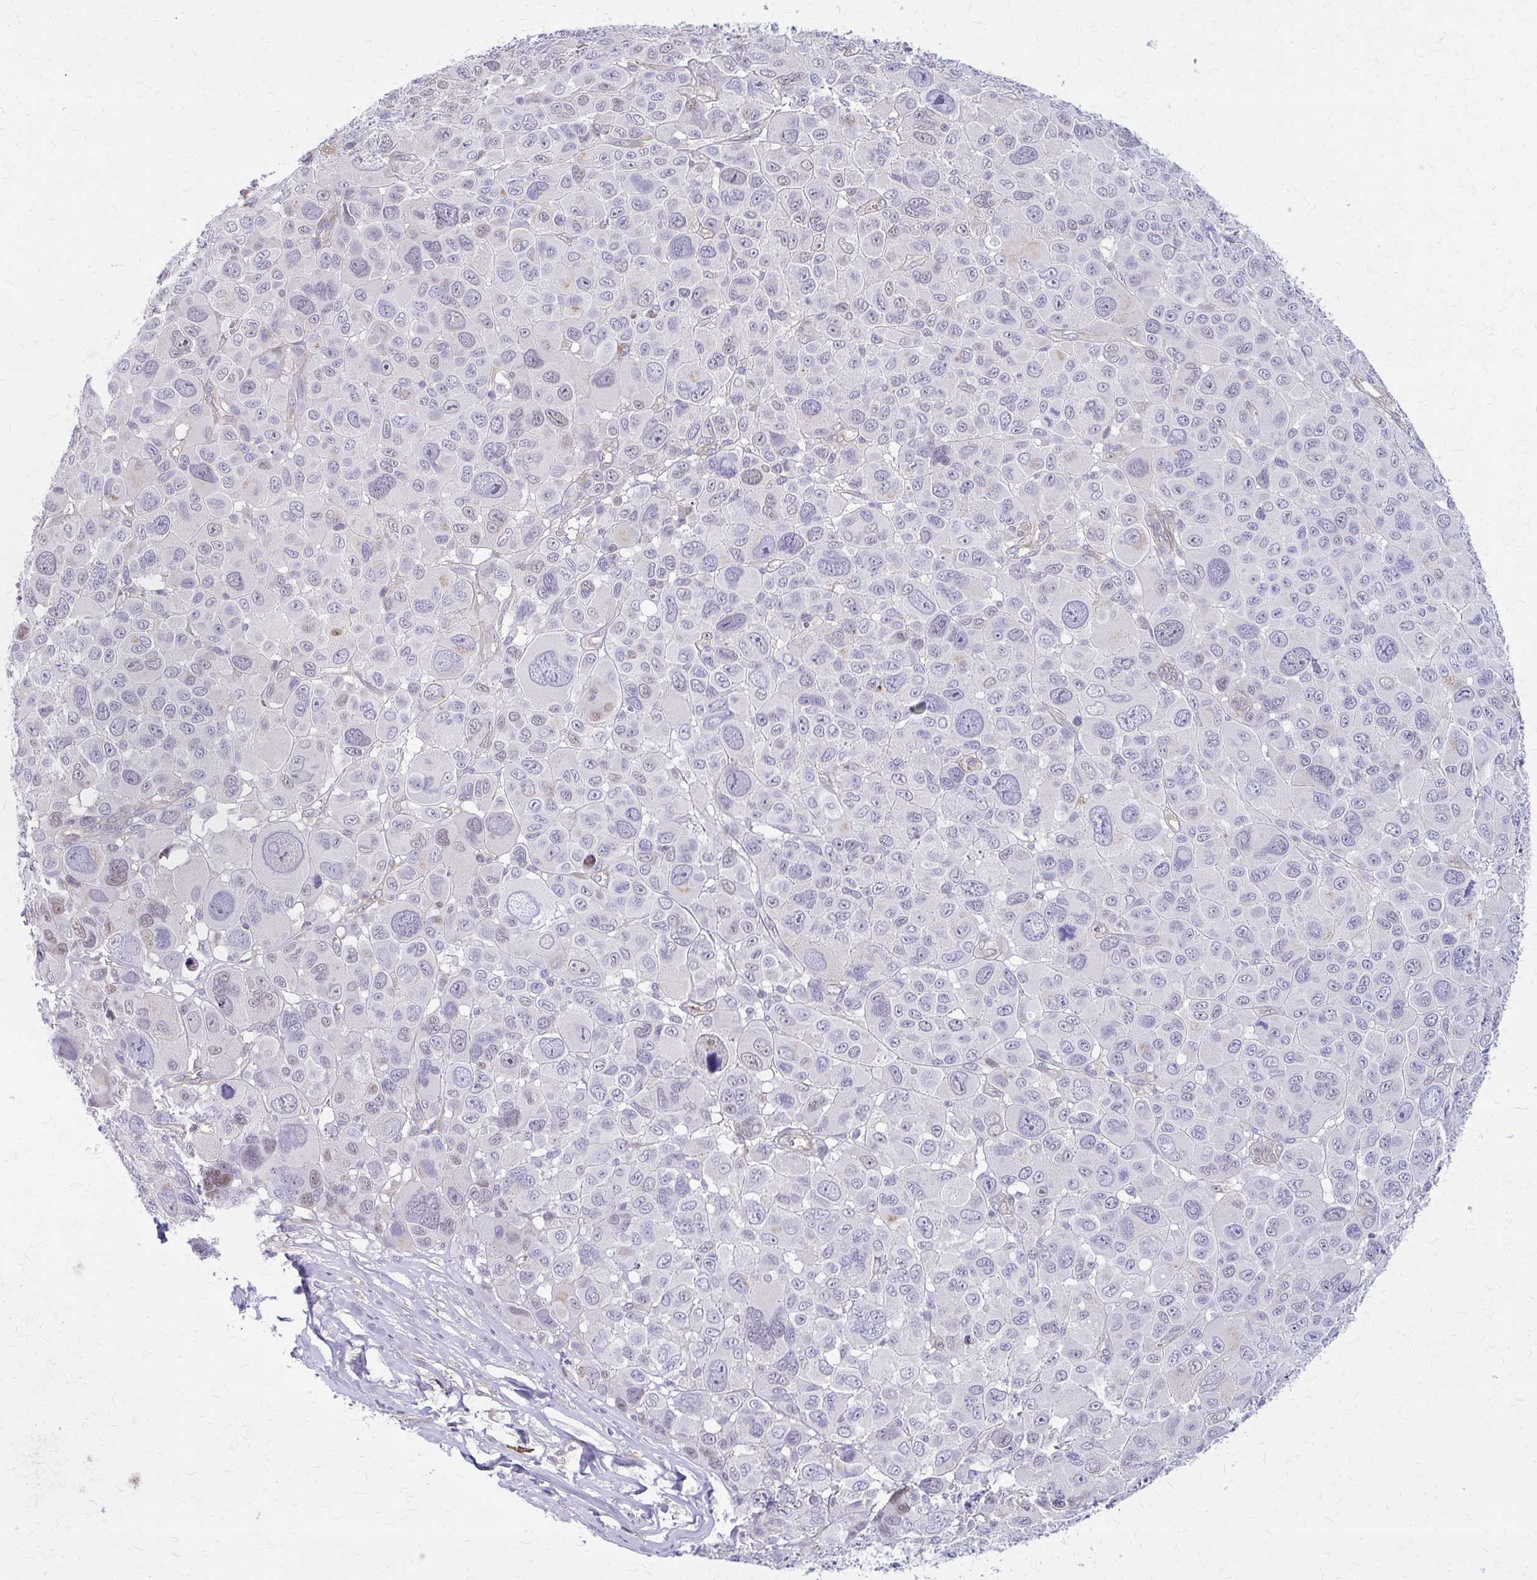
{"staining": {"intensity": "negative", "quantity": "none", "location": "none"}, "tissue": "melanoma", "cell_type": "Tumor cells", "image_type": "cancer", "snomed": [{"axis": "morphology", "description": "Malignant melanoma, NOS"}, {"axis": "topography", "description": "Skin"}], "caption": "Melanoma was stained to show a protein in brown. There is no significant staining in tumor cells.", "gene": "IFI44L", "patient": {"sex": "female", "age": 66}}